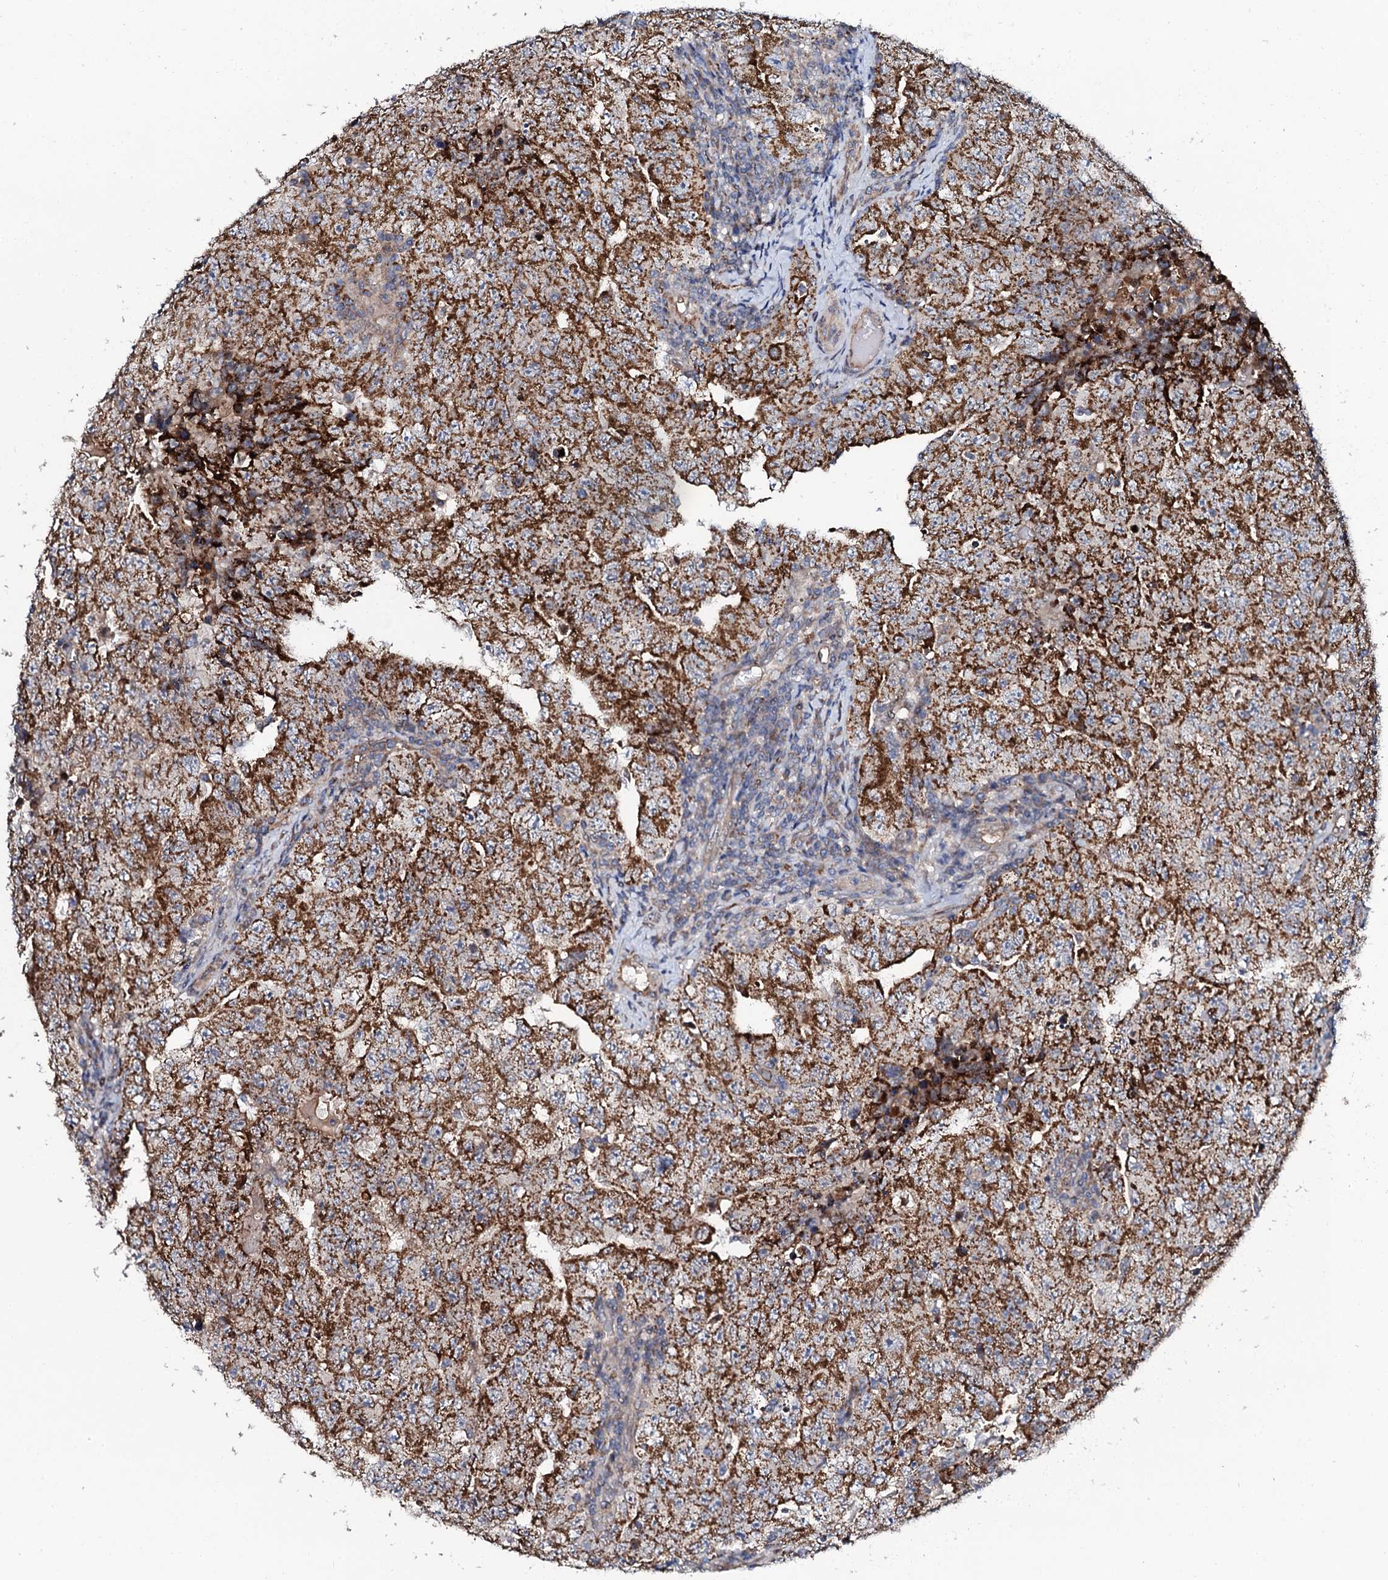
{"staining": {"intensity": "strong", "quantity": ">75%", "location": "cytoplasmic/membranous"}, "tissue": "testis cancer", "cell_type": "Tumor cells", "image_type": "cancer", "snomed": [{"axis": "morphology", "description": "Carcinoma, Embryonal, NOS"}, {"axis": "topography", "description": "Testis"}], "caption": "Brown immunohistochemical staining in testis cancer (embryonal carcinoma) shows strong cytoplasmic/membranous staining in approximately >75% of tumor cells. (DAB IHC with brightfield microscopy, high magnification).", "gene": "PPP1R3D", "patient": {"sex": "male", "age": 26}}